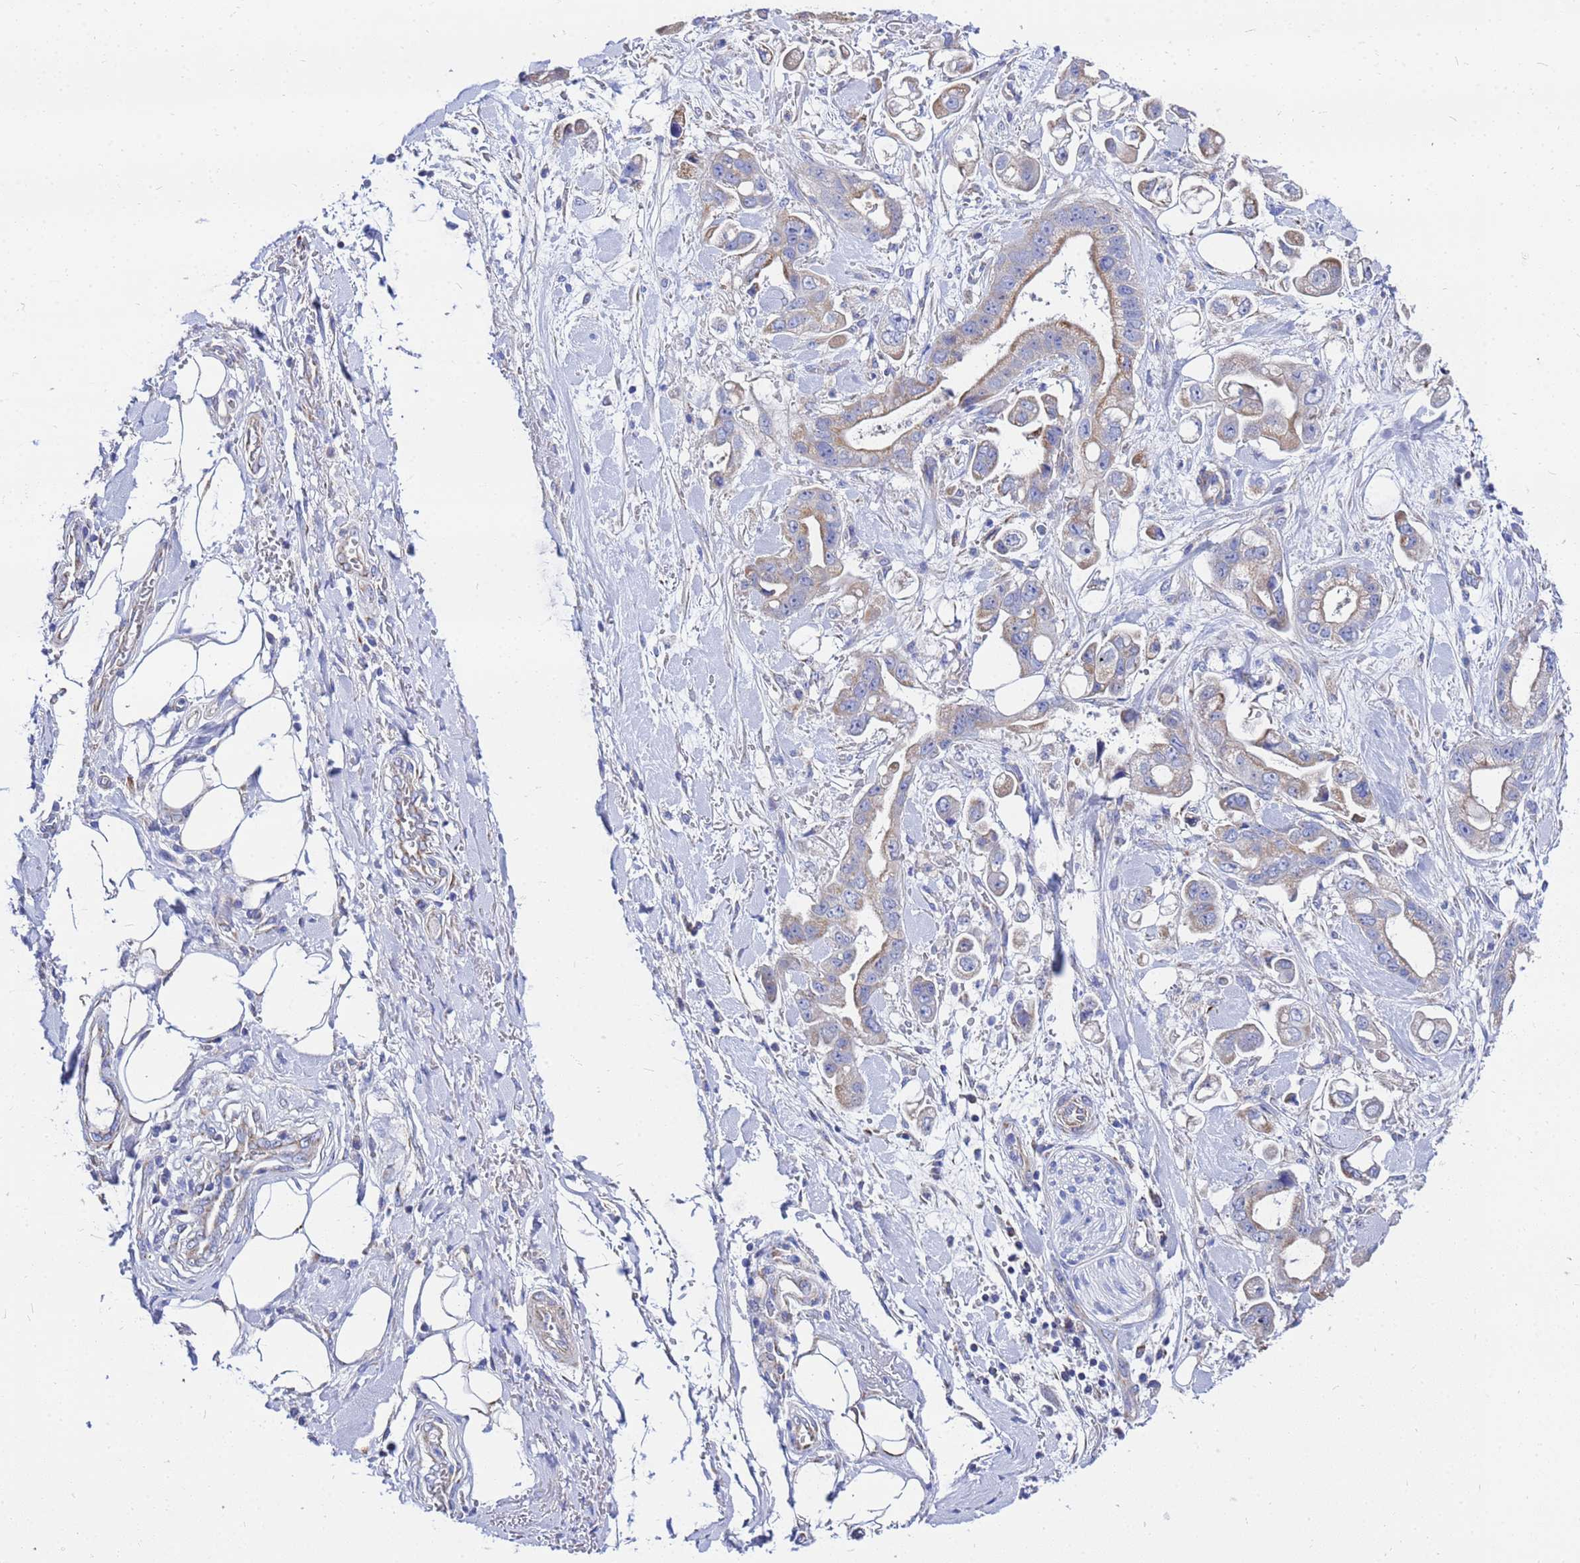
{"staining": {"intensity": "weak", "quantity": "25%-75%", "location": "cytoplasmic/membranous"}, "tissue": "stomach cancer", "cell_type": "Tumor cells", "image_type": "cancer", "snomed": [{"axis": "morphology", "description": "Adenocarcinoma, NOS"}, {"axis": "topography", "description": "Stomach"}], "caption": "Brown immunohistochemical staining in human stomach cancer shows weak cytoplasmic/membranous staining in approximately 25%-75% of tumor cells.", "gene": "FAHD2A", "patient": {"sex": "male", "age": 62}}